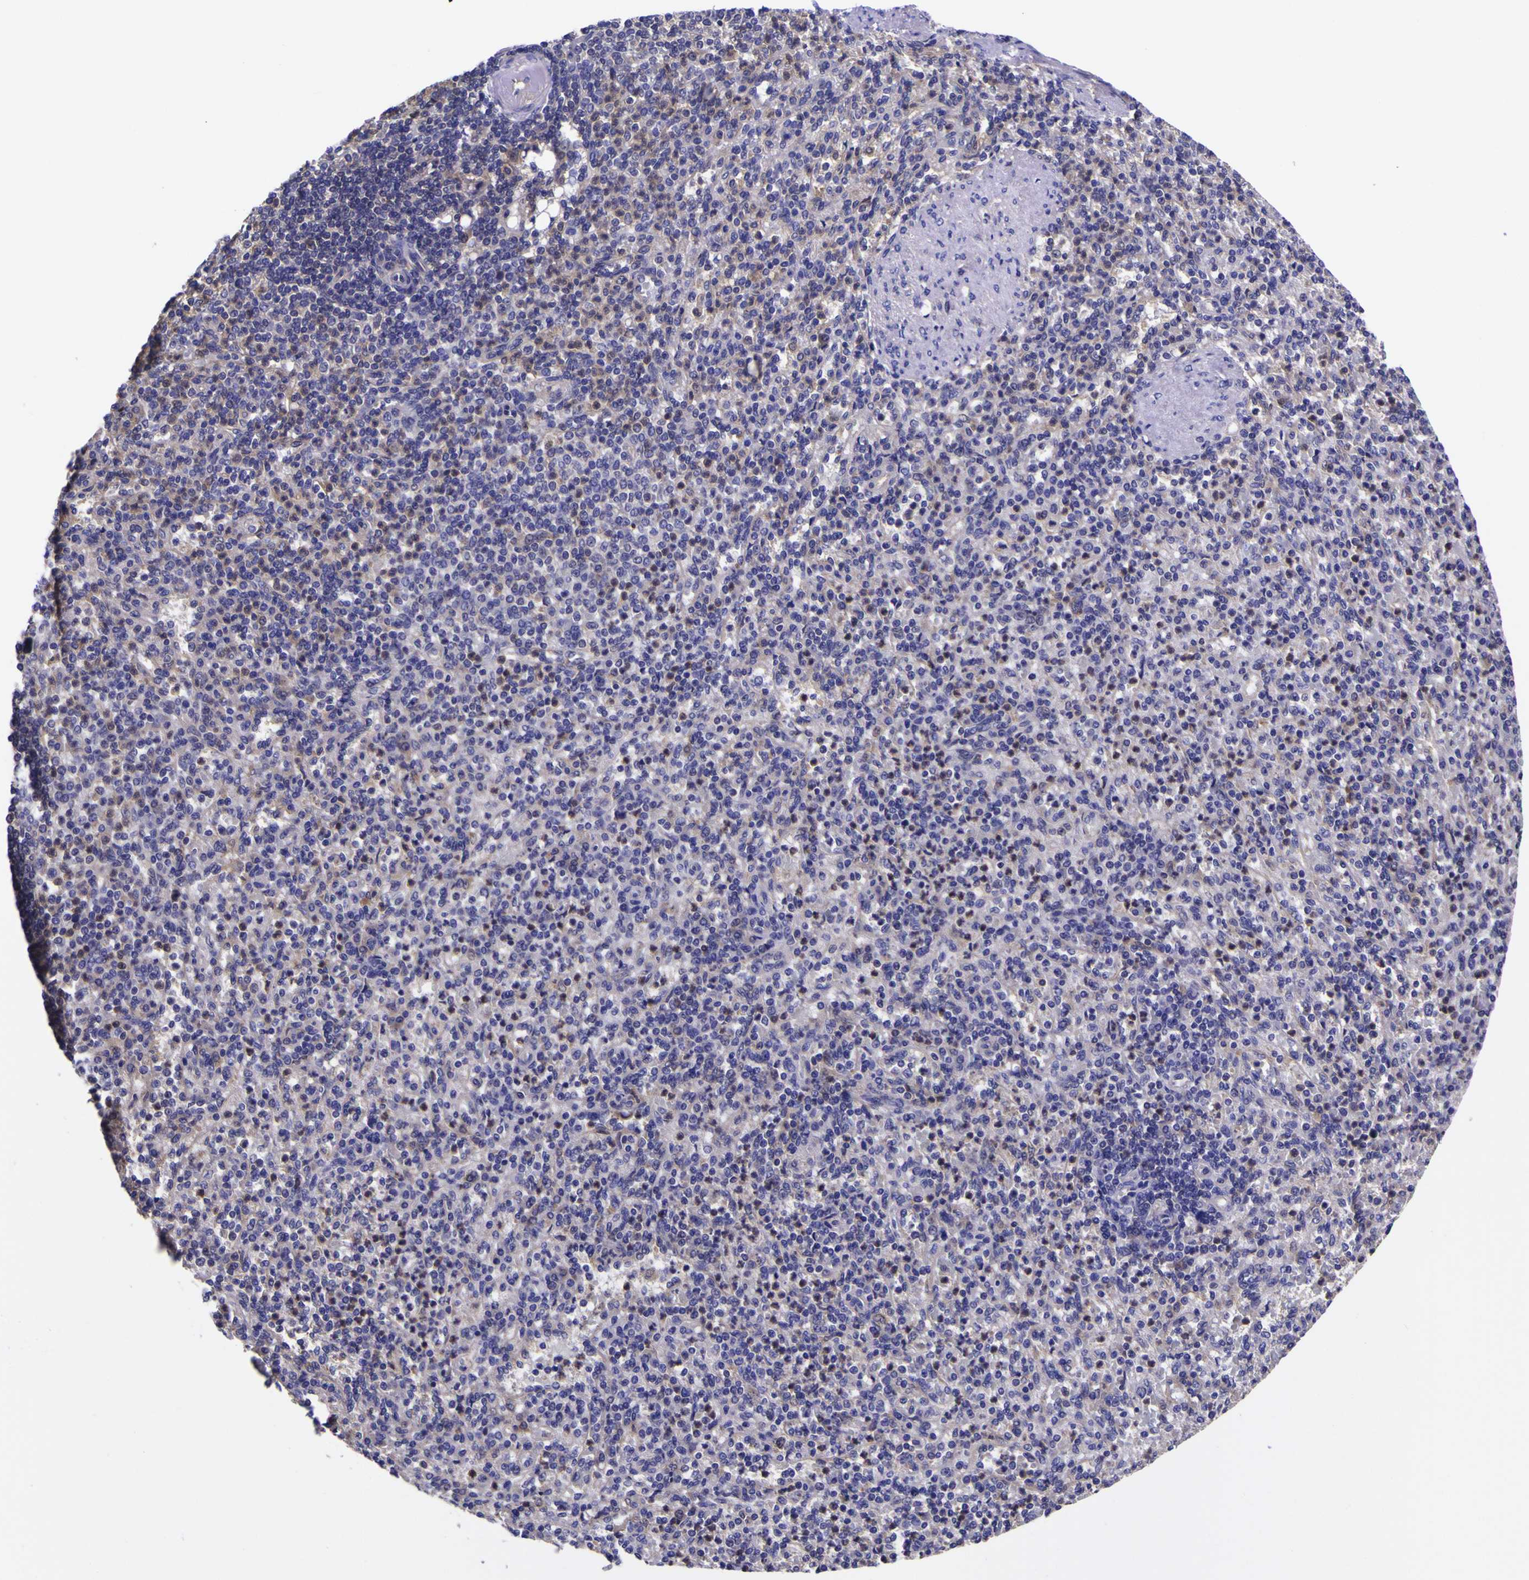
{"staining": {"intensity": "strong", "quantity": "<25%", "location": "cytoplasmic/membranous"}, "tissue": "spleen", "cell_type": "Cells in red pulp", "image_type": "normal", "snomed": [{"axis": "morphology", "description": "Normal tissue, NOS"}, {"axis": "topography", "description": "Spleen"}], "caption": "The histopathology image demonstrates staining of benign spleen, revealing strong cytoplasmic/membranous protein expression (brown color) within cells in red pulp. The protein is shown in brown color, while the nuclei are stained blue.", "gene": "MAPK14", "patient": {"sex": "female", "age": 74}}